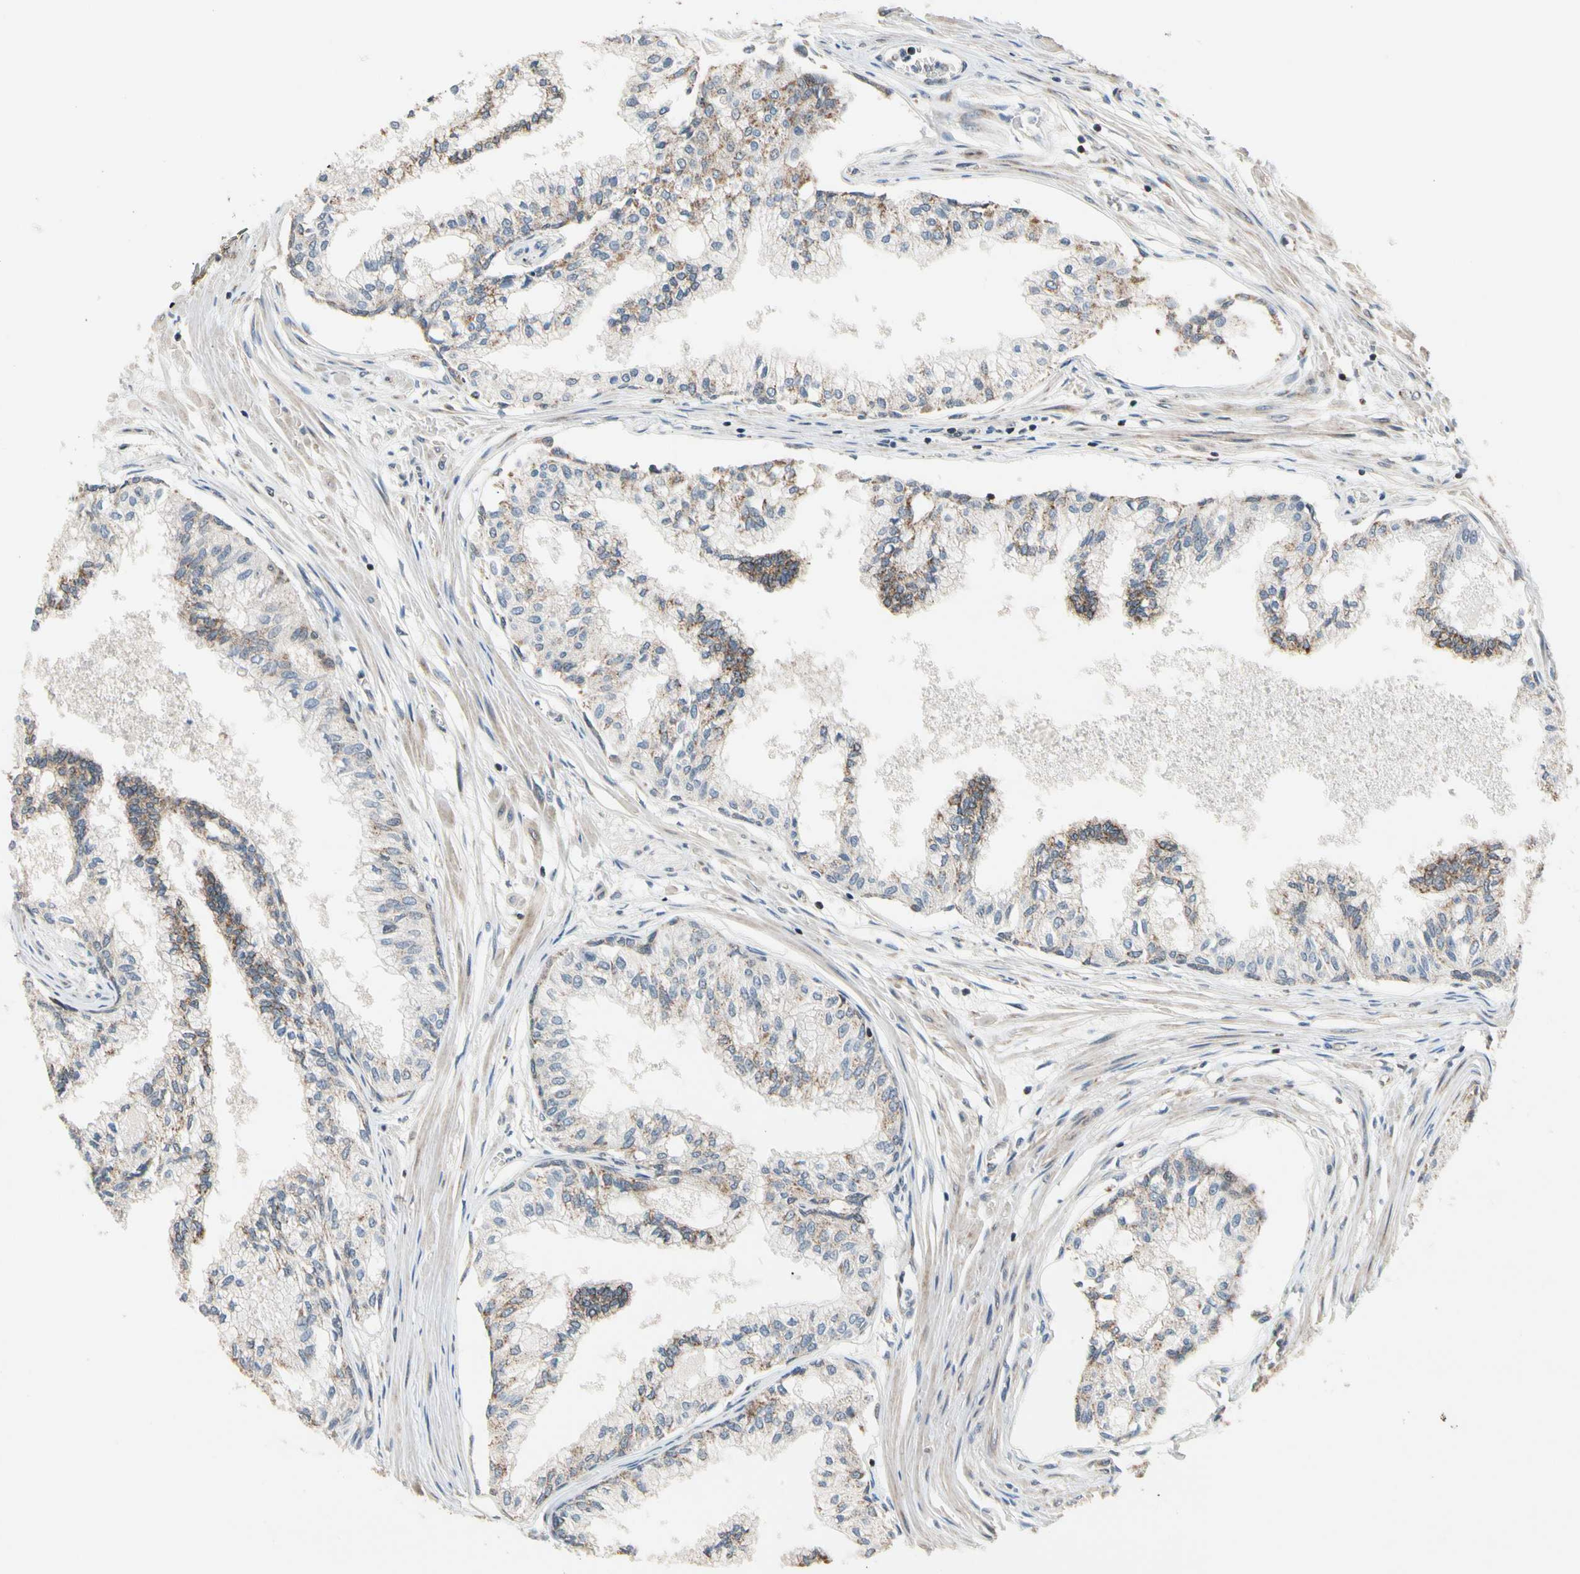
{"staining": {"intensity": "moderate", "quantity": "25%-75%", "location": "cytoplasmic/membranous"}, "tissue": "prostate", "cell_type": "Glandular cells", "image_type": "normal", "snomed": [{"axis": "morphology", "description": "Normal tissue, NOS"}, {"axis": "topography", "description": "Prostate"}, {"axis": "topography", "description": "Seminal veicle"}], "caption": "Brown immunohistochemical staining in benign prostate displays moderate cytoplasmic/membranous positivity in approximately 25%-75% of glandular cells. The protein of interest is shown in brown color, while the nuclei are stained blue.", "gene": "KHDC4", "patient": {"sex": "male", "age": 60}}